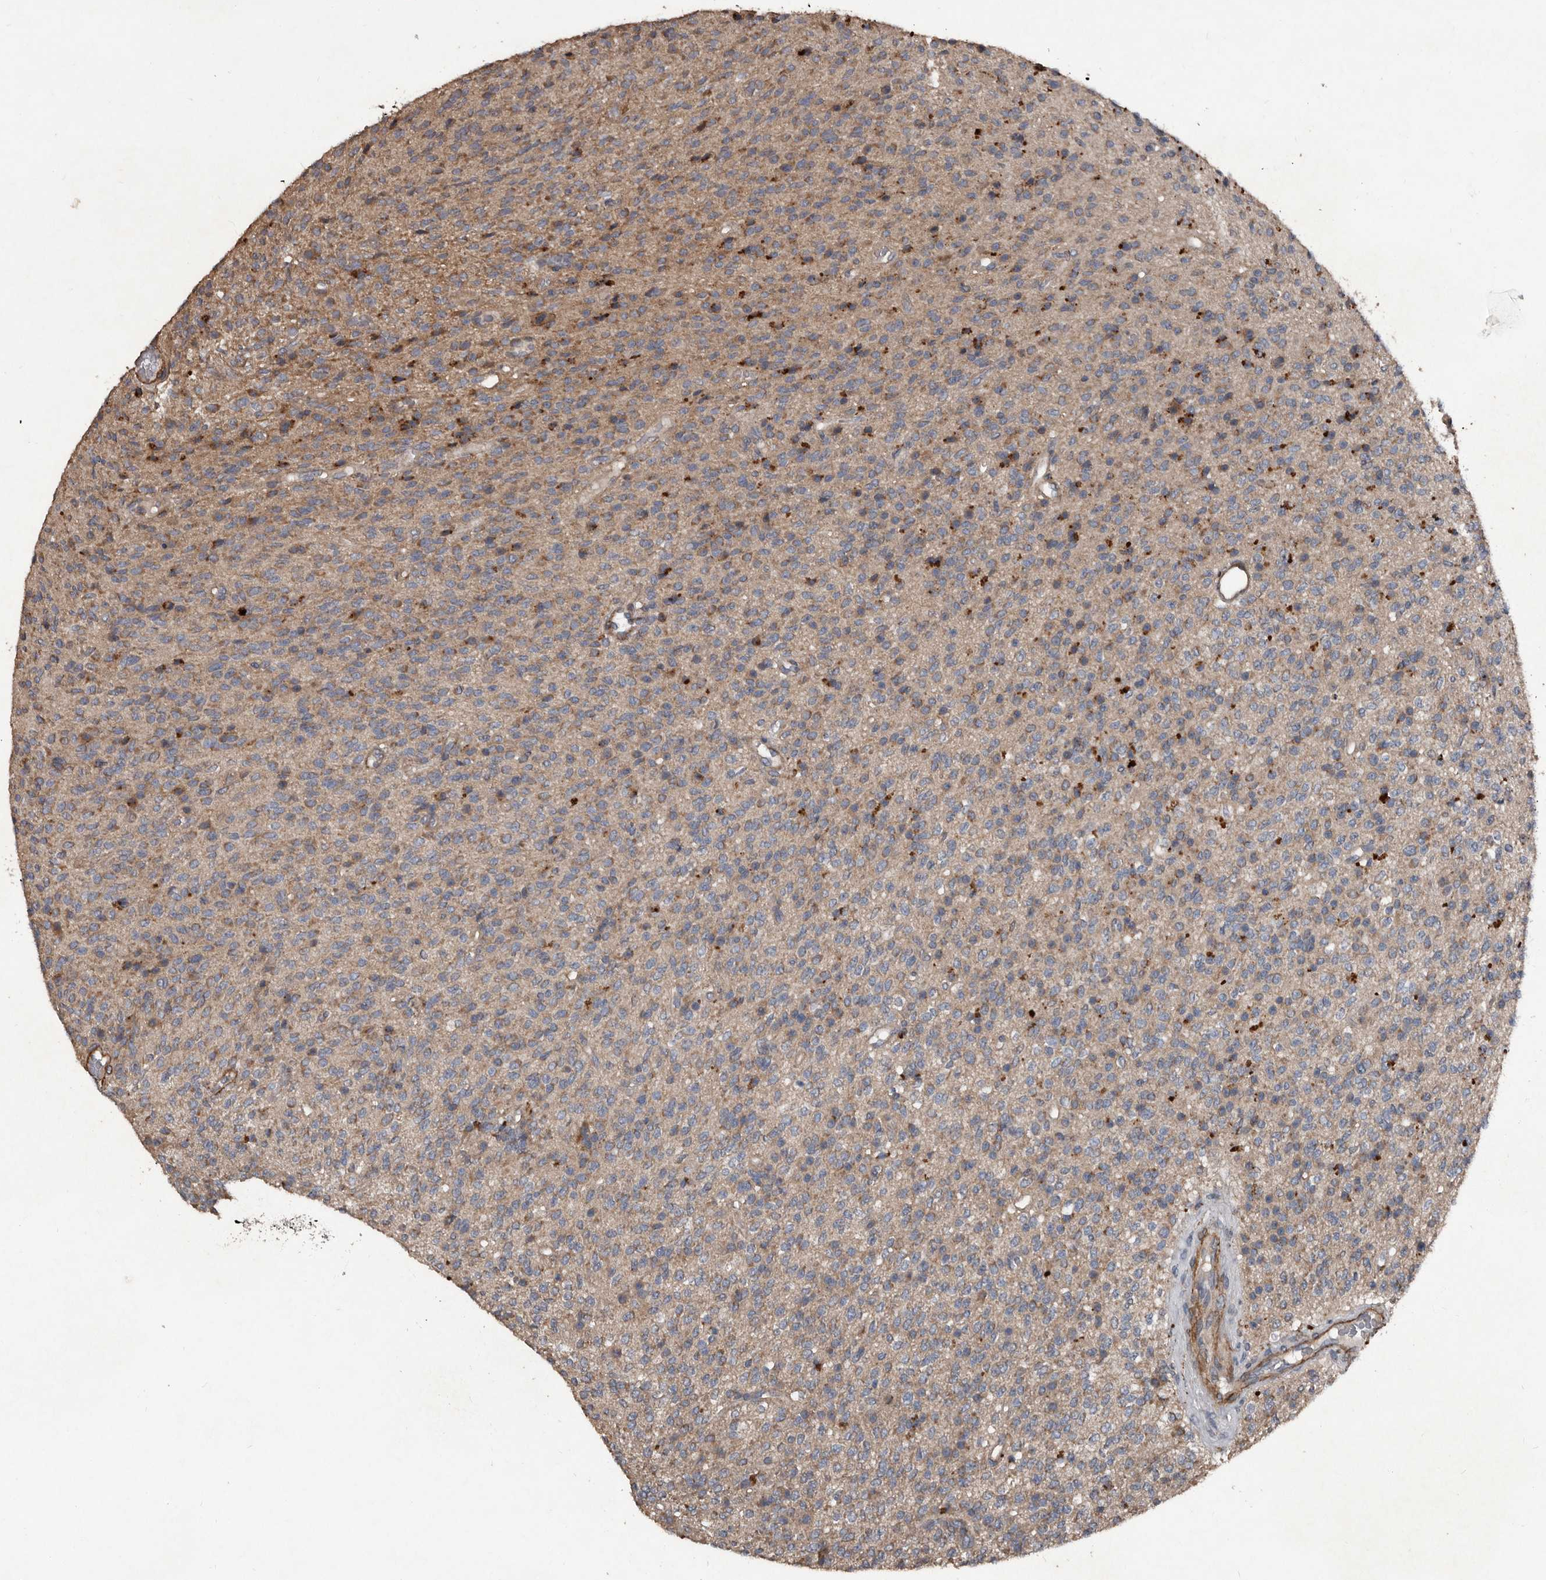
{"staining": {"intensity": "negative", "quantity": "none", "location": "none"}, "tissue": "glioma", "cell_type": "Tumor cells", "image_type": "cancer", "snomed": [{"axis": "morphology", "description": "Glioma, malignant, High grade"}, {"axis": "topography", "description": "Brain"}], "caption": "A micrograph of human malignant high-grade glioma is negative for staining in tumor cells.", "gene": "GREB1", "patient": {"sex": "male", "age": 34}}